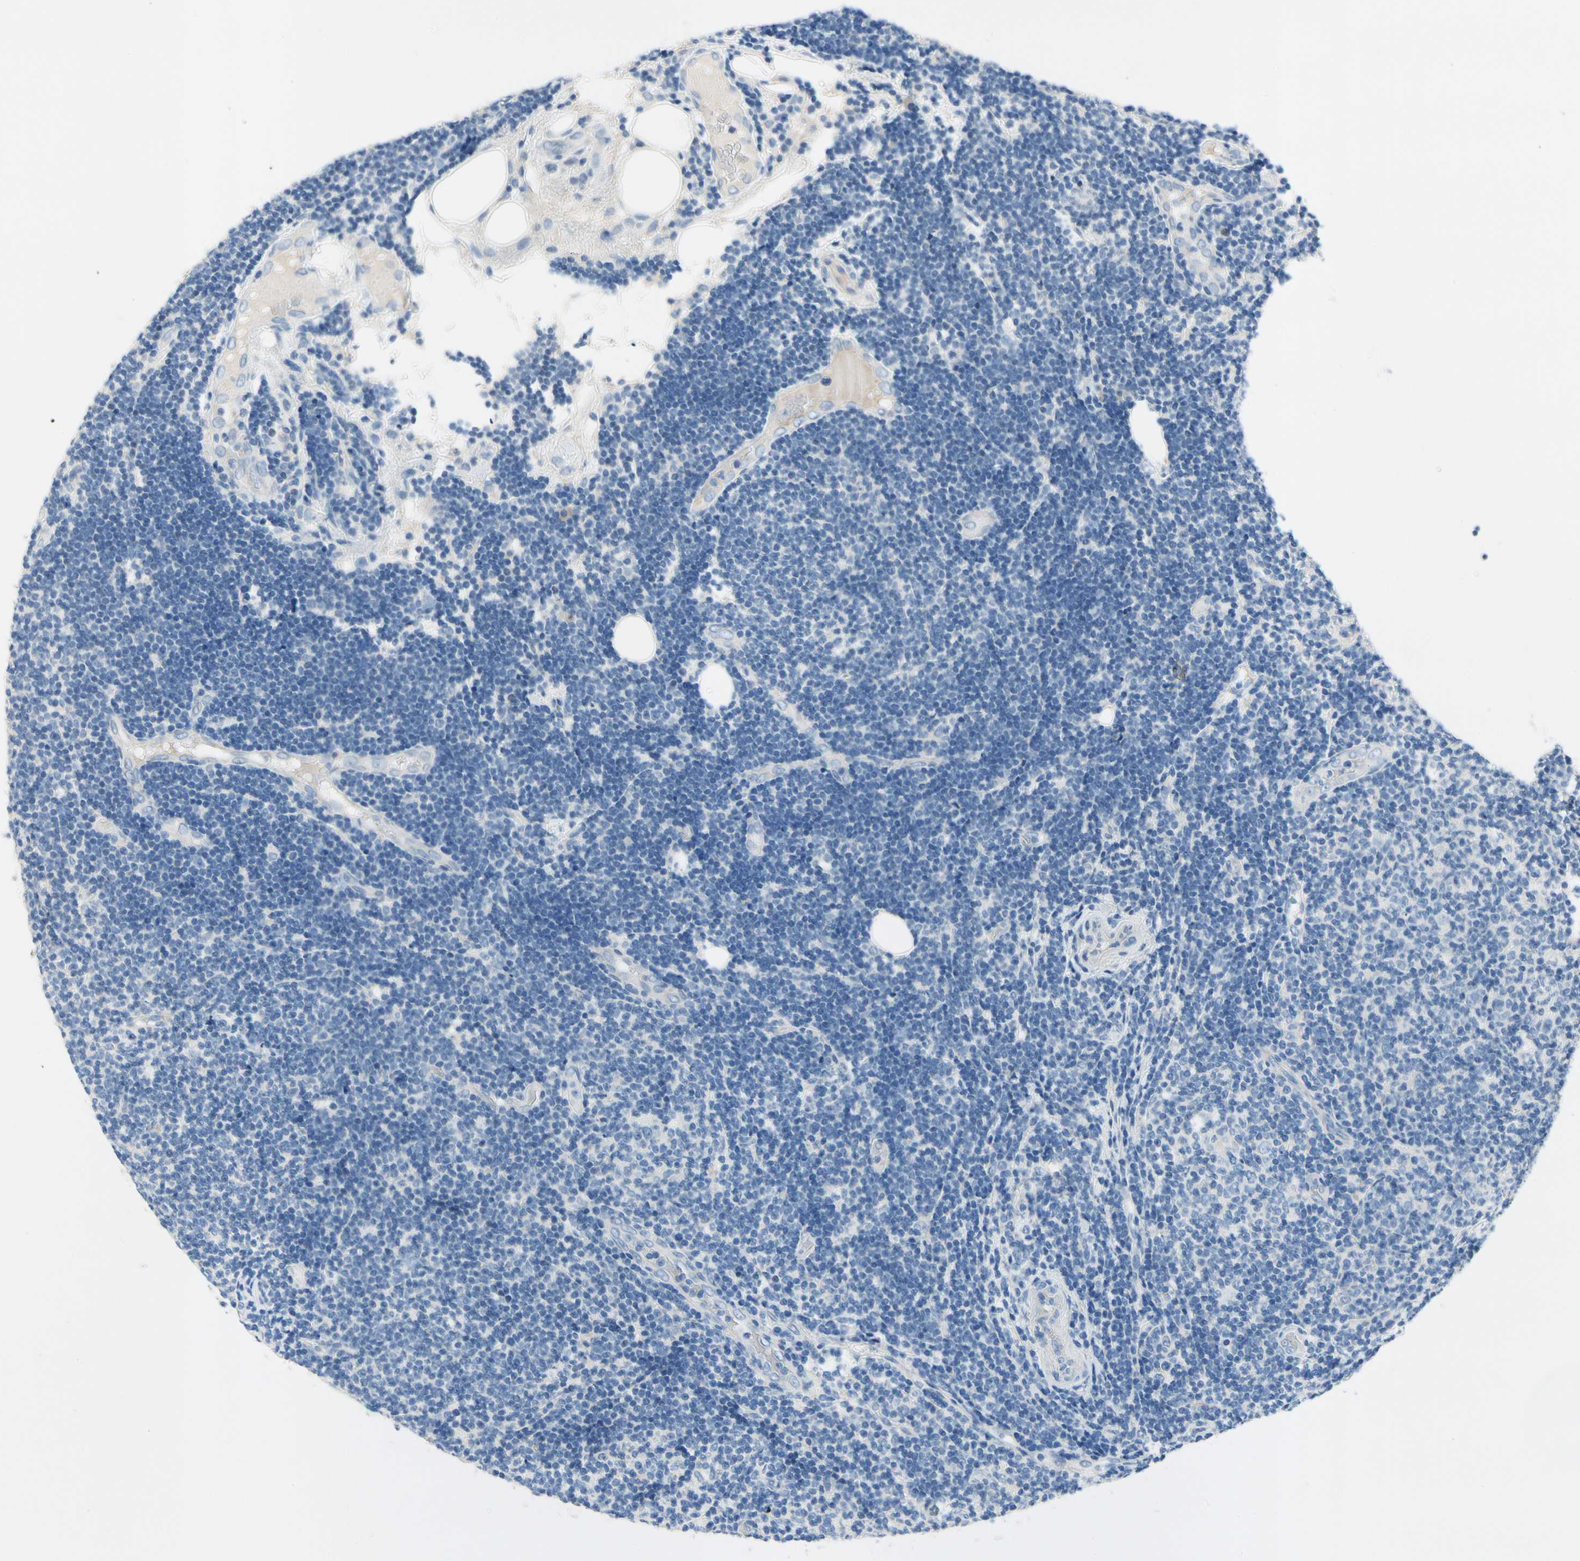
{"staining": {"intensity": "negative", "quantity": "none", "location": "none"}, "tissue": "lymphoma", "cell_type": "Tumor cells", "image_type": "cancer", "snomed": [{"axis": "morphology", "description": "Malignant lymphoma, non-Hodgkin's type, Low grade"}, {"axis": "topography", "description": "Lymph node"}], "caption": "This is a micrograph of IHC staining of lymphoma, which shows no staining in tumor cells. (DAB (3,3'-diaminobenzidine) immunohistochemistry (IHC) with hematoxylin counter stain).", "gene": "CA14", "patient": {"sex": "male", "age": 83}}